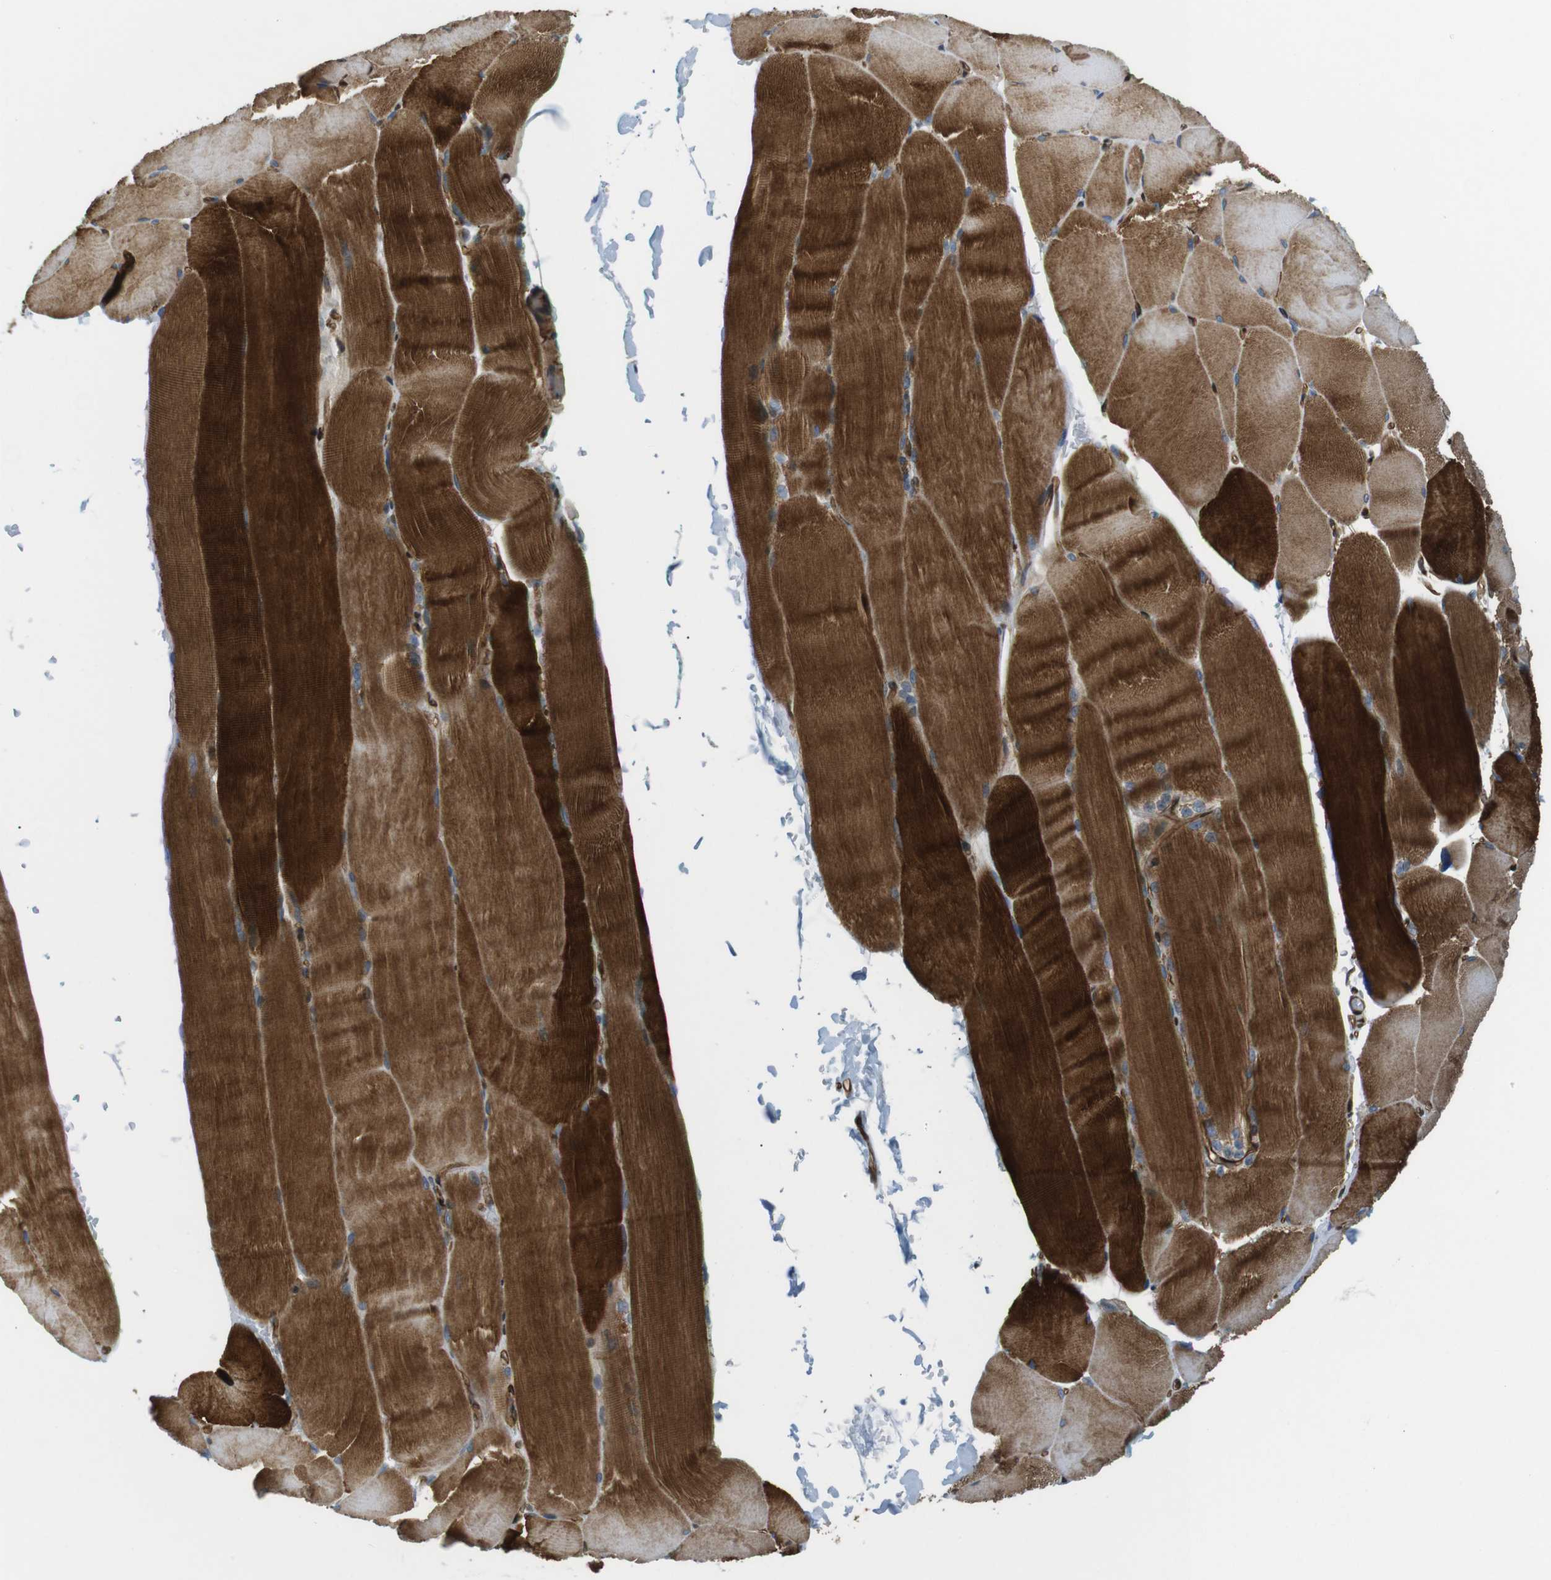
{"staining": {"intensity": "strong", "quantity": ">75%", "location": "cytoplasmic/membranous"}, "tissue": "skeletal muscle", "cell_type": "Myocytes", "image_type": "normal", "snomed": [{"axis": "morphology", "description": "Normal tissue, NOS"}, {"axis": "topography", "description": "Skin"}, {"axis": "topography", "description": "Skeletal muscle"}], "caption": "An IHC histopathology image of normal tissue is shown. Protein staining in brown labels strong cytoplasmic/membranous positivity in skeletal muscle within myocytes.", "gene": "TSC1", "patient": {"sex": "male", "age": 83}}